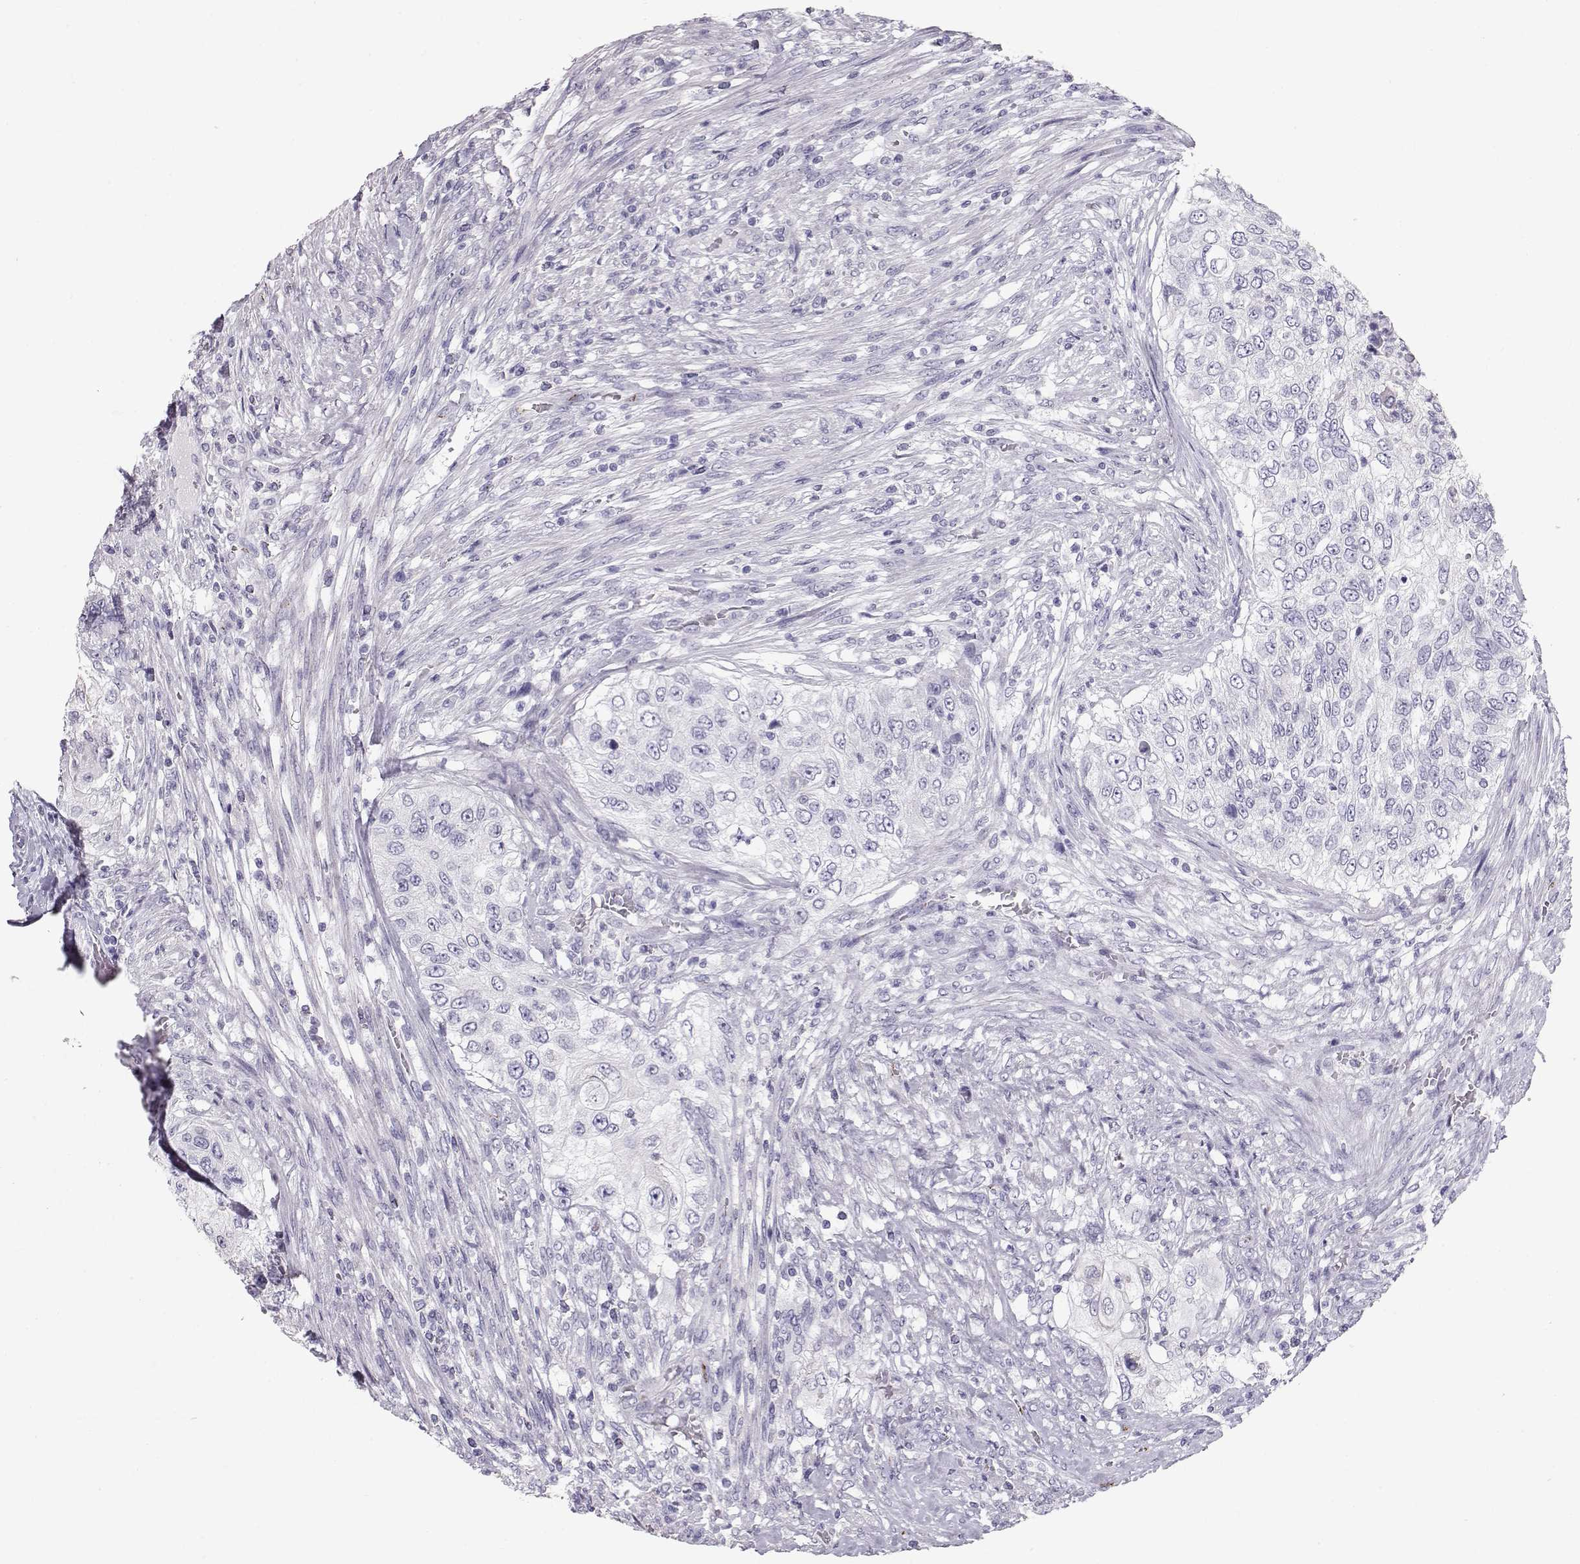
{"staining": {"intensity": "negative", "quantity": "none", "location": "none"}, "tissue": "urothelial cancer", "cell_type": "Tumor cells", "image_type": "cancer", "snomed": [{"axis": "morphology", "description": "Urothelial carcinoma, High grade"}, {"axis": "topography", "description": "Urinary bladder"}], "caption": "Tumor cells are negative for protein expression in human urothelial carcinoma (high-grade). Nuclei are stained in blue.", "gene": "RD3", "patient": {"sex": "female", "age": 60}}